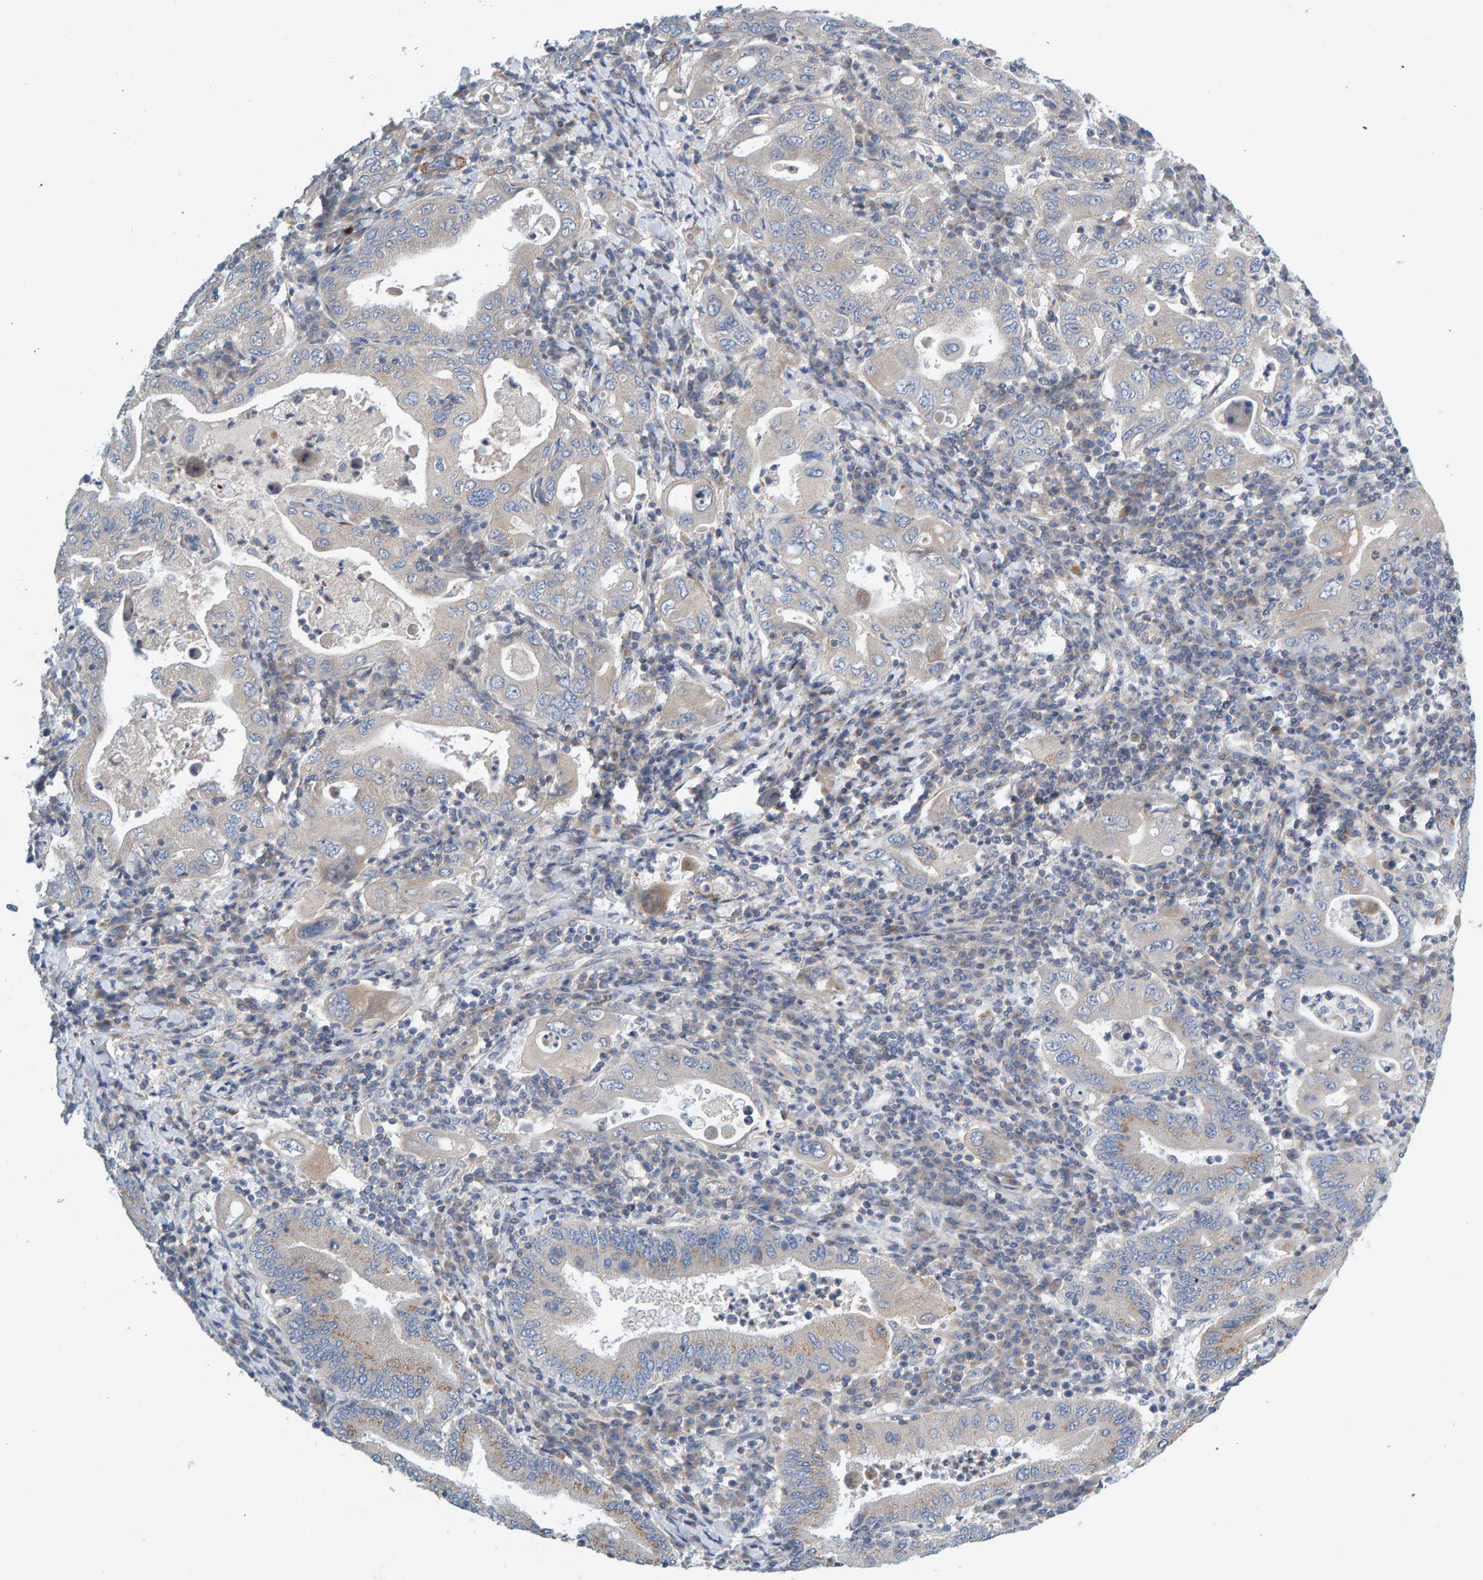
{"staining": {"intensity": "weak", "quantity": "<25%", "location": "cytoplasmic/membranous"}, "tissue": "stomach cancer", "cell_type": "Tumor cells", "image_type": "cancer", "snomed": [{"axis": "morphology", "description": "Normal tissue, NOS"}, {"axis": "morphology", "description": "Adenocarcinoma, NOS"}, {"axis": "topography", "description": "Esophagus"}, {"axis": "topography", "description": "Stomach, upper"}, {"axis": "topography", "description": "Peripheral nerve tissue"}], "caption": "There is no significant positivity in tumor cells of adenocarcinoma (stomach).", "gene": "CCM2", "patient": {"sex": "male", "age": 62}}